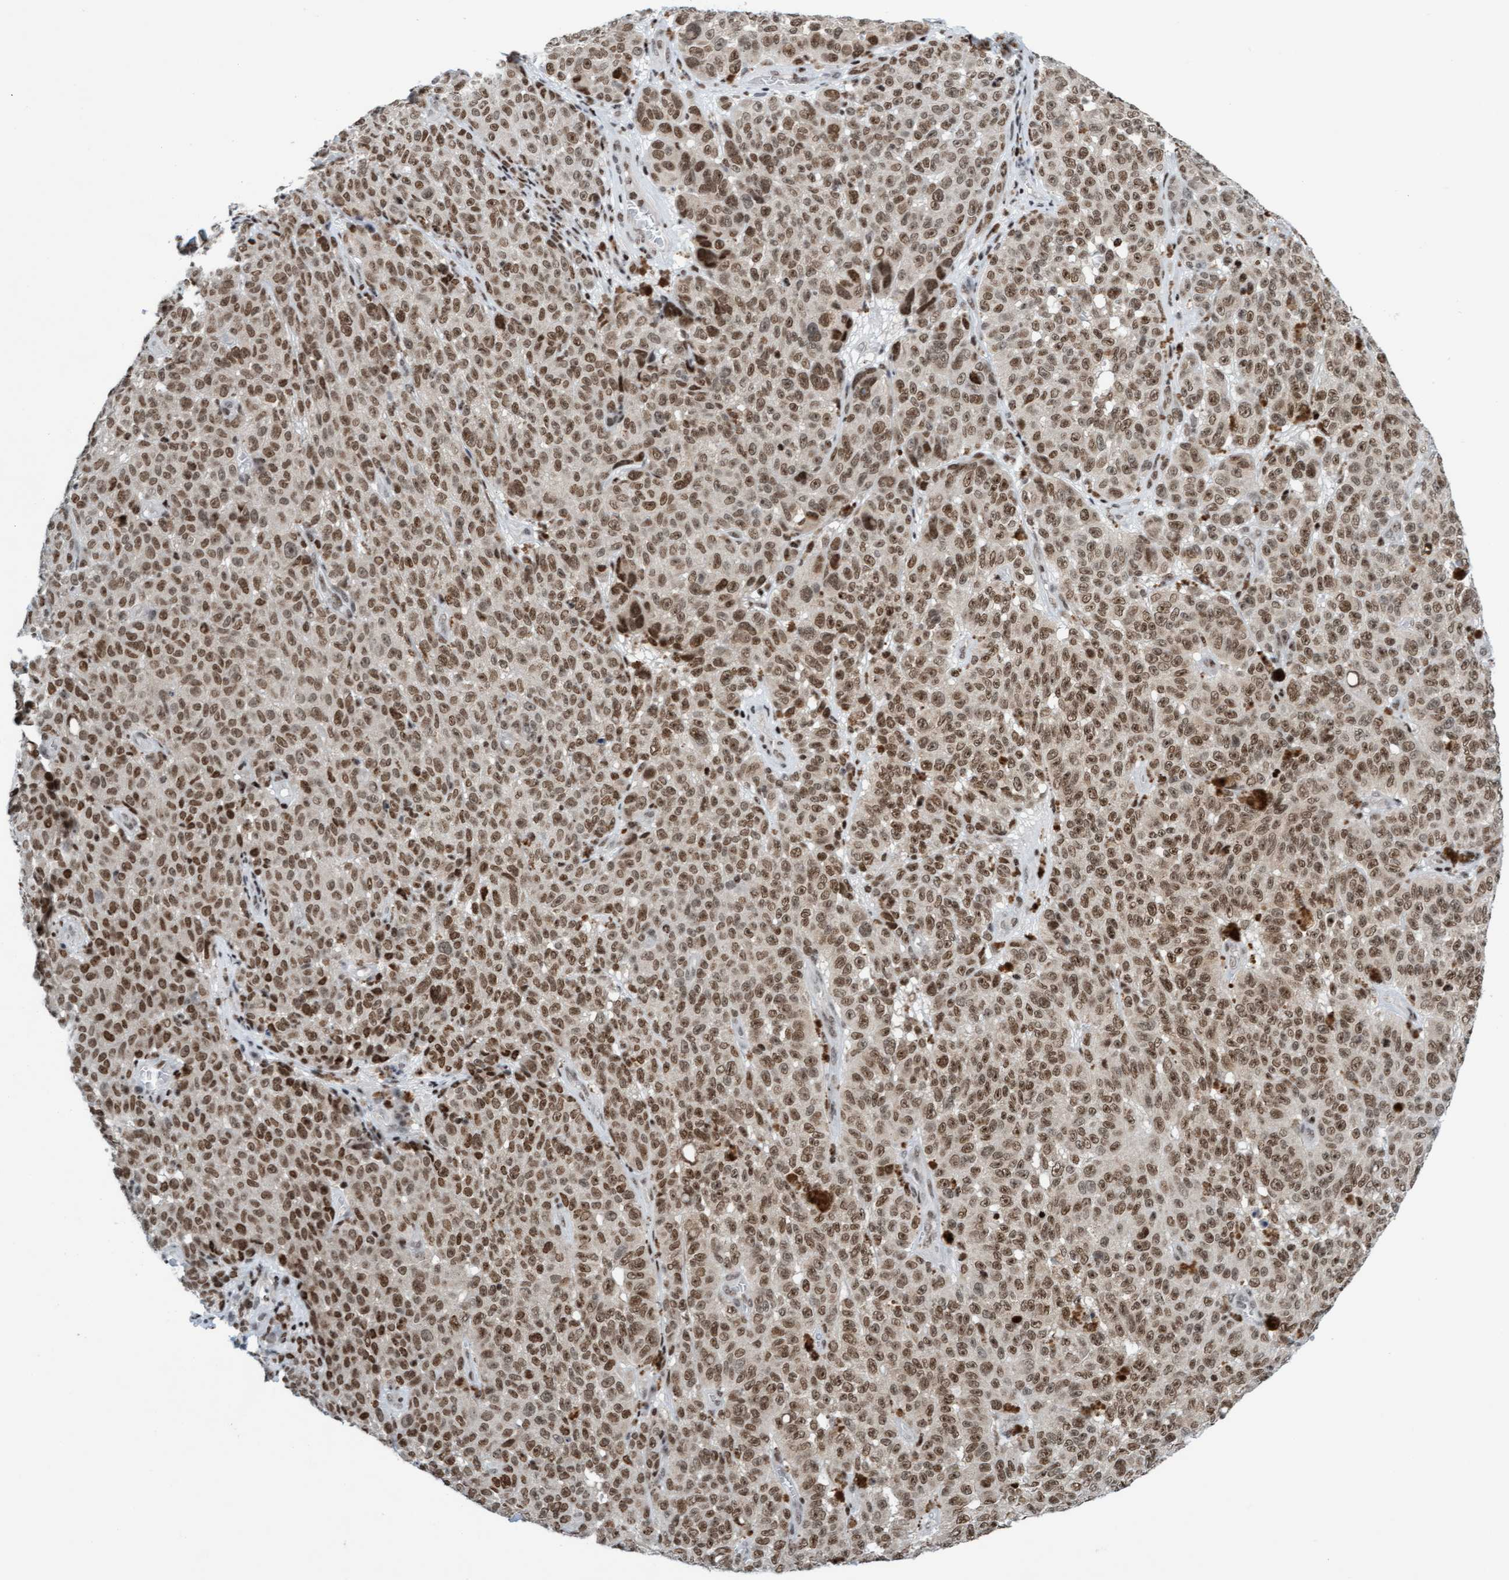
{"staining": {"intensity": "moderate", "quantity": ">75%", "location": "nuclear"}, "tissue": "melanoma", "cell_type": "Tumor cells", "image_type": "cancer", "snomed": [{"axis": "morphology", "description": "Malignant melanoma, NOS"}, {"axis": "topography", "description": "Skin"}], "caption": "Human malignant melanoma stained with a brown dye reveals moderate nuclear positive positivity in about >75% of tumor cells.", "gene": "GLRX2", "patient": {"sex": "female", "age": 82}}